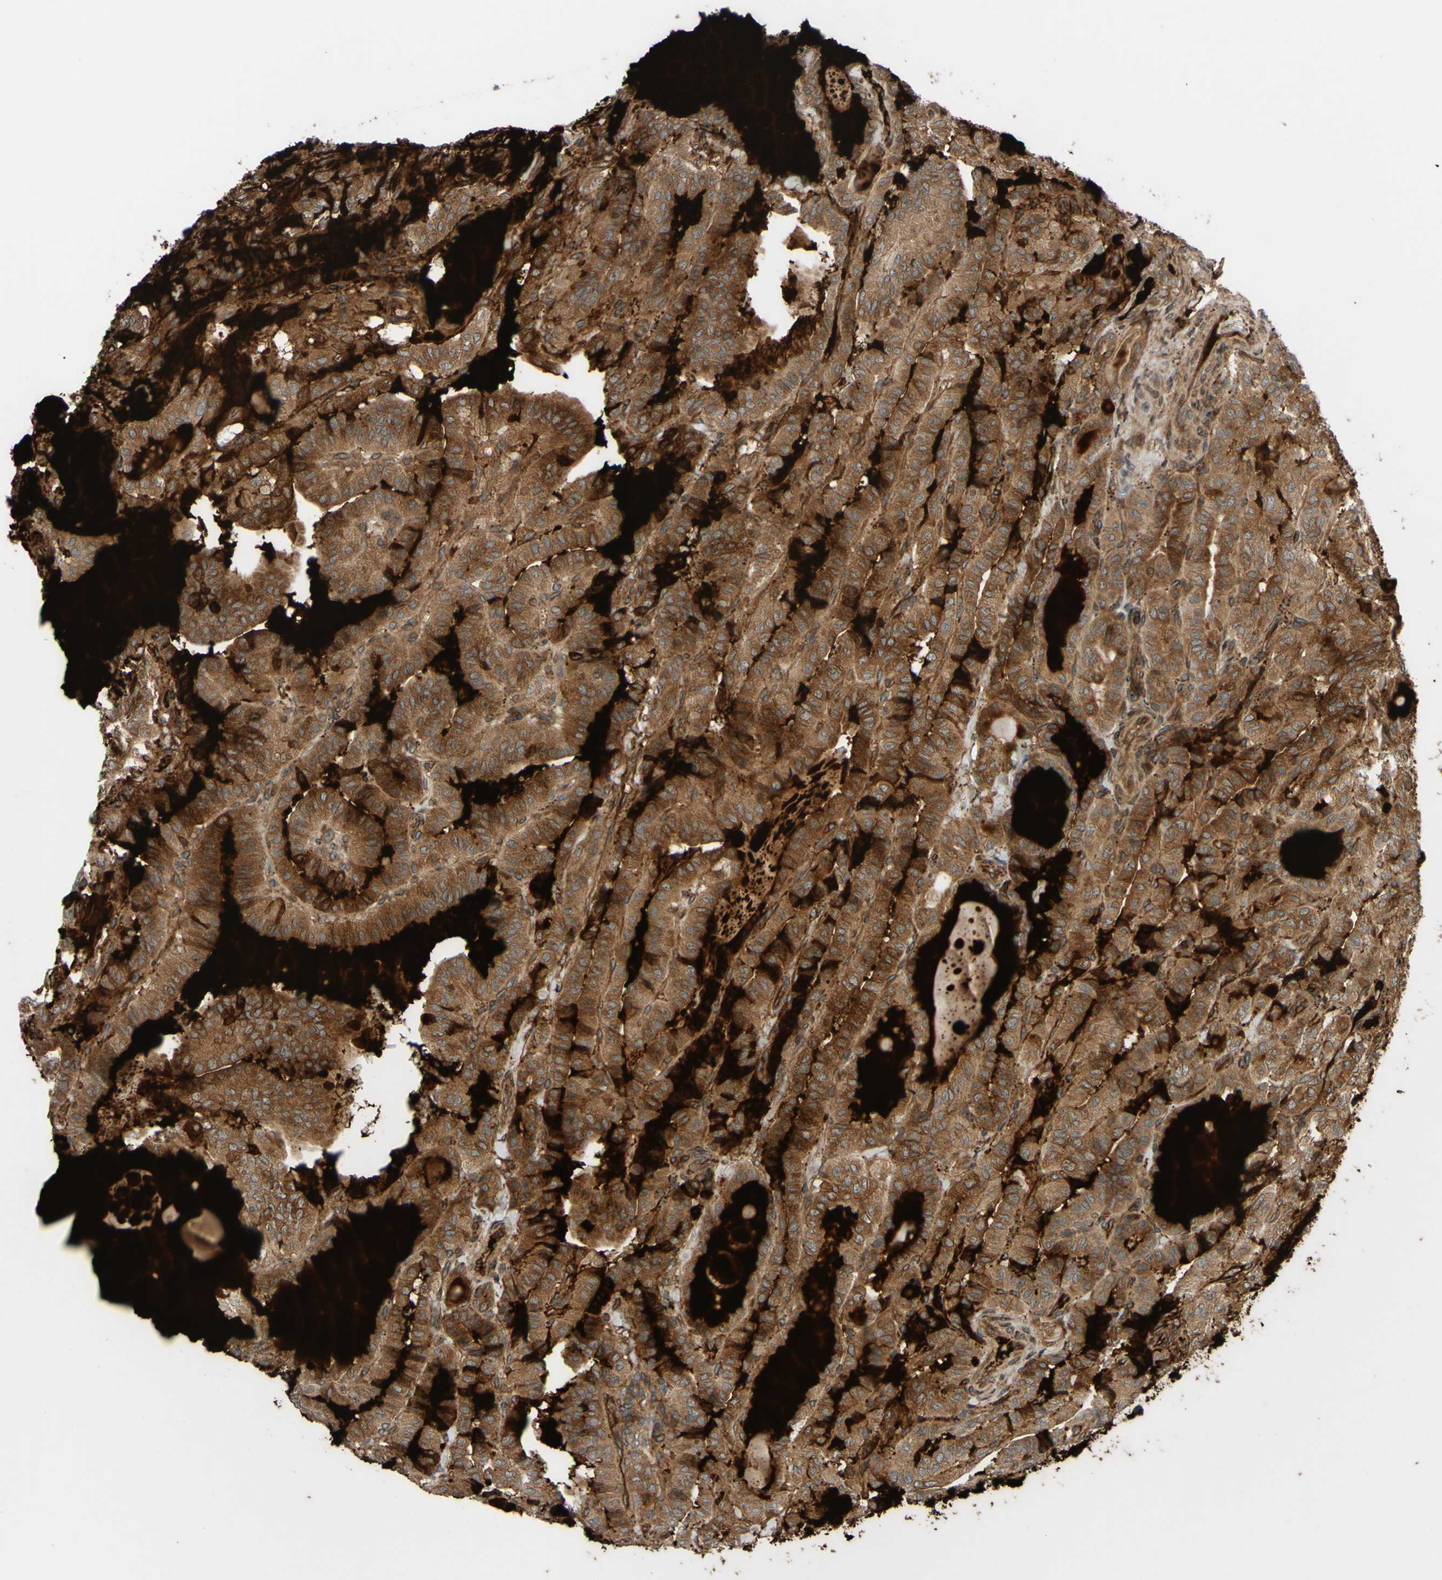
{"staining": {"intensity": "moderate", "quantity": ">75%", "location": "cytoplasmic/membranous"}, "tissue": "thyroid cancer", "cell_type": "Tumor cells", "image_type": "cancer", "snomed": [{"axis": "morphology", "description": "Papillary adenocarcinoma, NOS"}, {"axis": "topography", "description": "Thyroid gland"}], "caption": "DAB (3,3'-diaminobenzidine) immunohistochemical staining of human thyroid cancer exhibits moderate cytoplasmic/membranous protein staining in approximately >75% of tumor cells.", "gene": "PRAF2", "patient": {"sex": "male", "age": 77}}